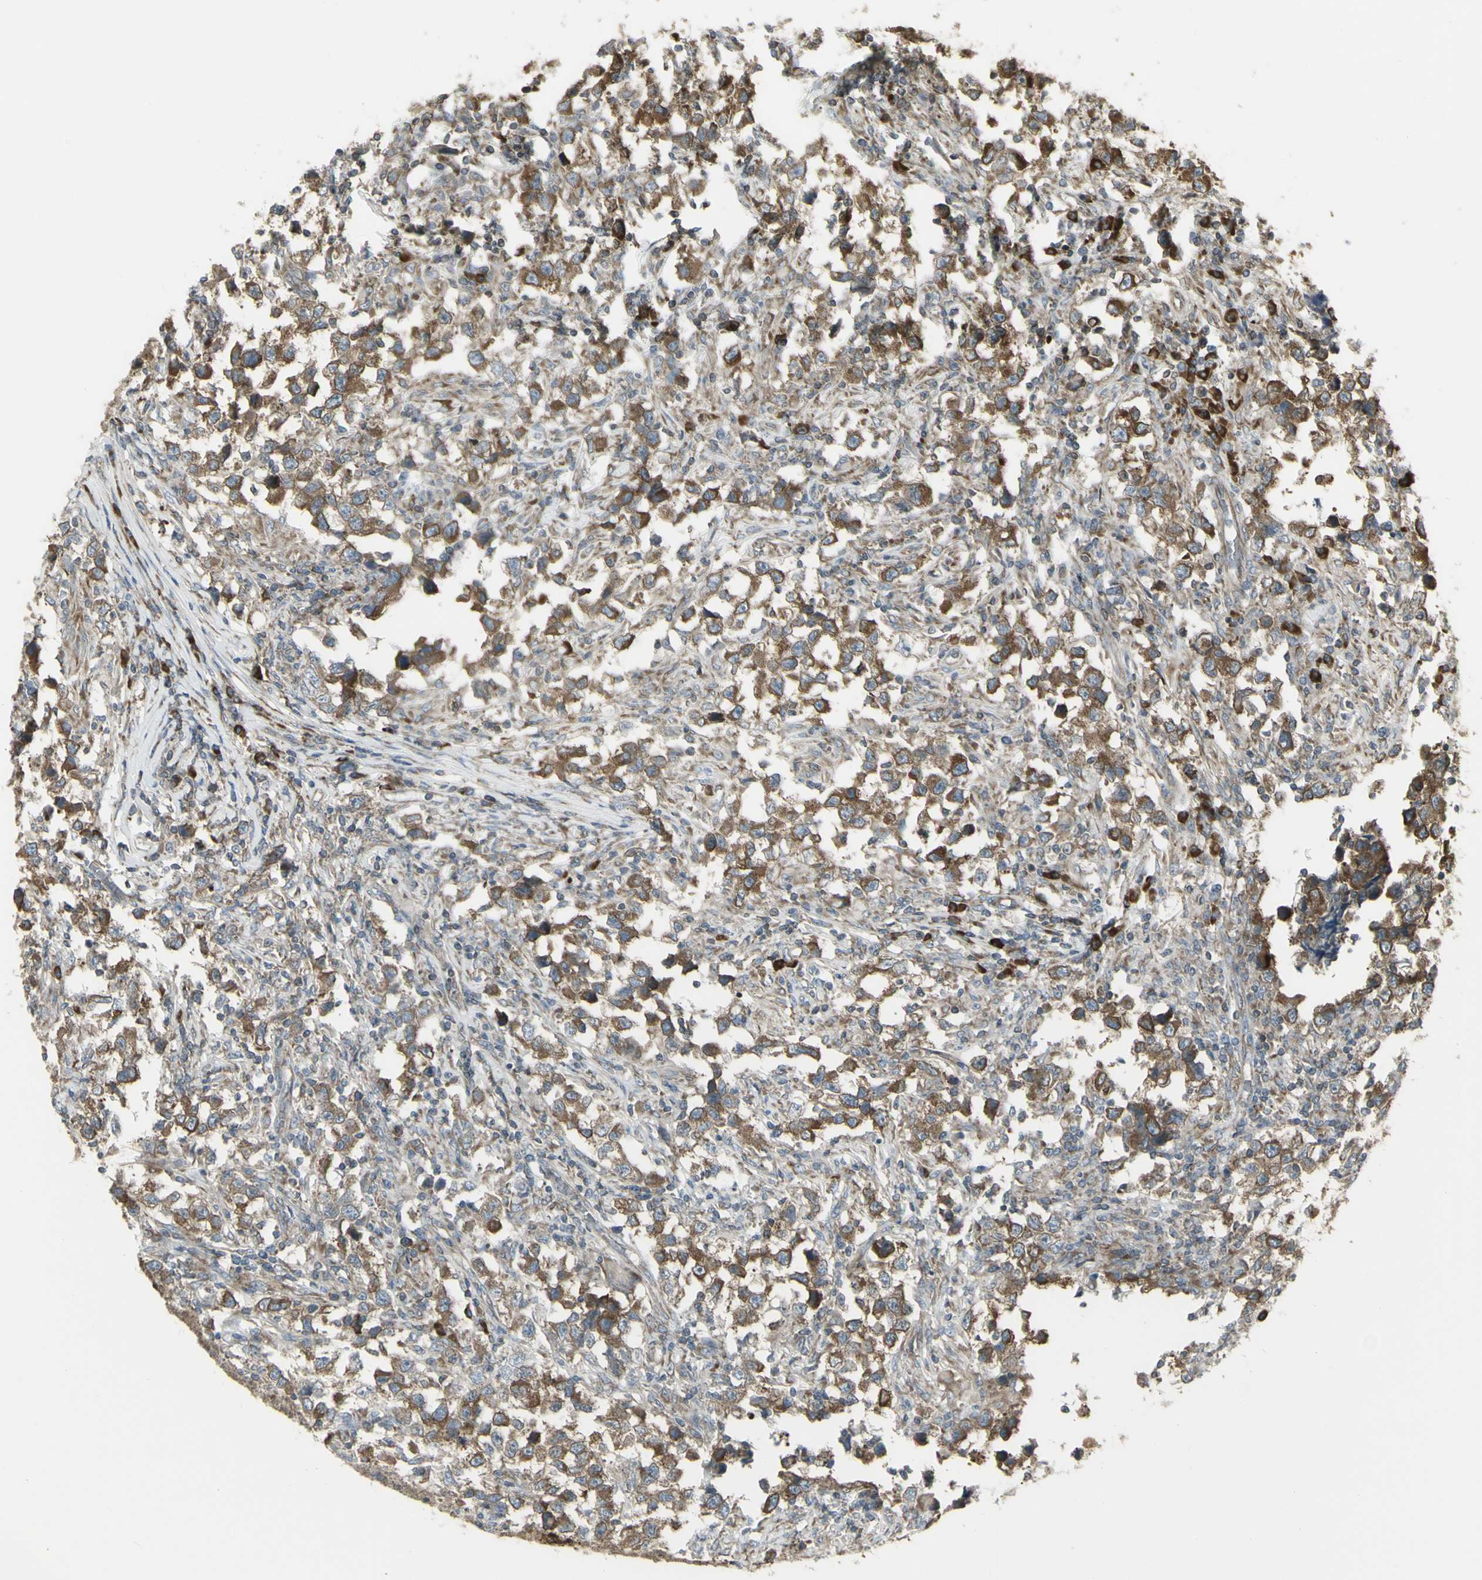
{"staining": {"intensity": "moderate", "quantity": ">75%", "location": "cytoplasmic/membranous"}, "tissue": "testis cancer", "cell_type": "Tumor cells", "image_type": "cancer", "snomed": [{"axis": "morphology", "description": "Carcinoma, Embryonal, NOS"}, {"axis": "topography", "description": "Testis"}], "caption": "Protein expression analysis of human embryonal carcinoma (testis) reveals moderate cytoplasmic/membranous staining in approximately >75% of tumor cells.", "gene": "FKBP3", "patient": {"sex": "male", "age": 21}}